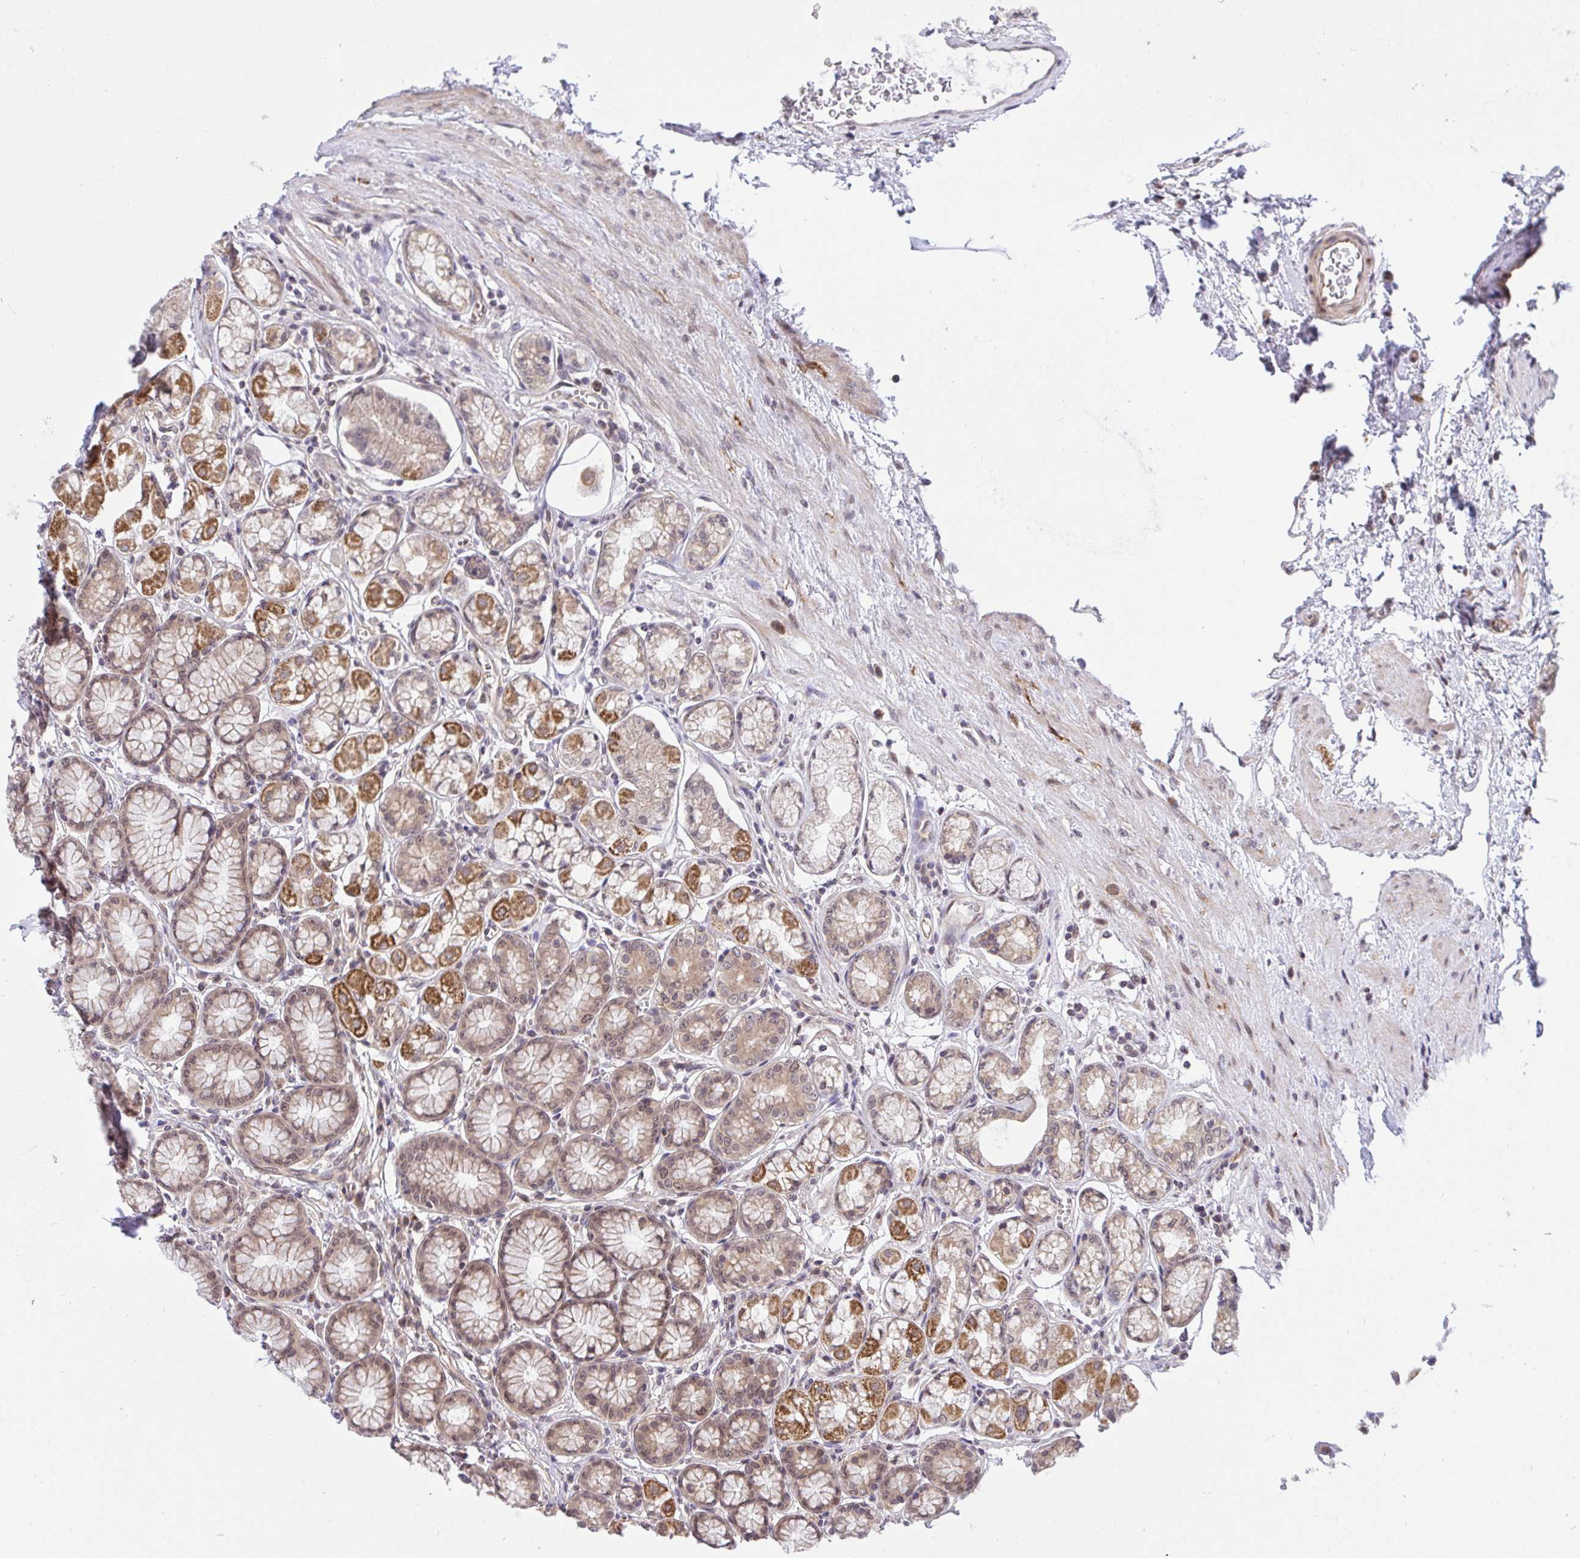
{"staining": {"intensity": "strong", "quantity": "25%-75%", "location": "cytoplasmic/membranous"}, "tissue": "stomach", "cell_type": "Glandular cells", "image_type": "normal", "snomed": [{"axis": "morphology", "description": "Normal tissue, NOS"}, {"axis": "topography", "description": "Stomach"}, {"axis": "topography", "description": "Stomach, lower"}], "caption": "Protein expression analysis of benign human stomach reveals strong cytoplasmic/membranous expression in about 25%-75% of glandular cells.", "gene": "ERI1", "patient": {"sex": "male", "age": 76}}